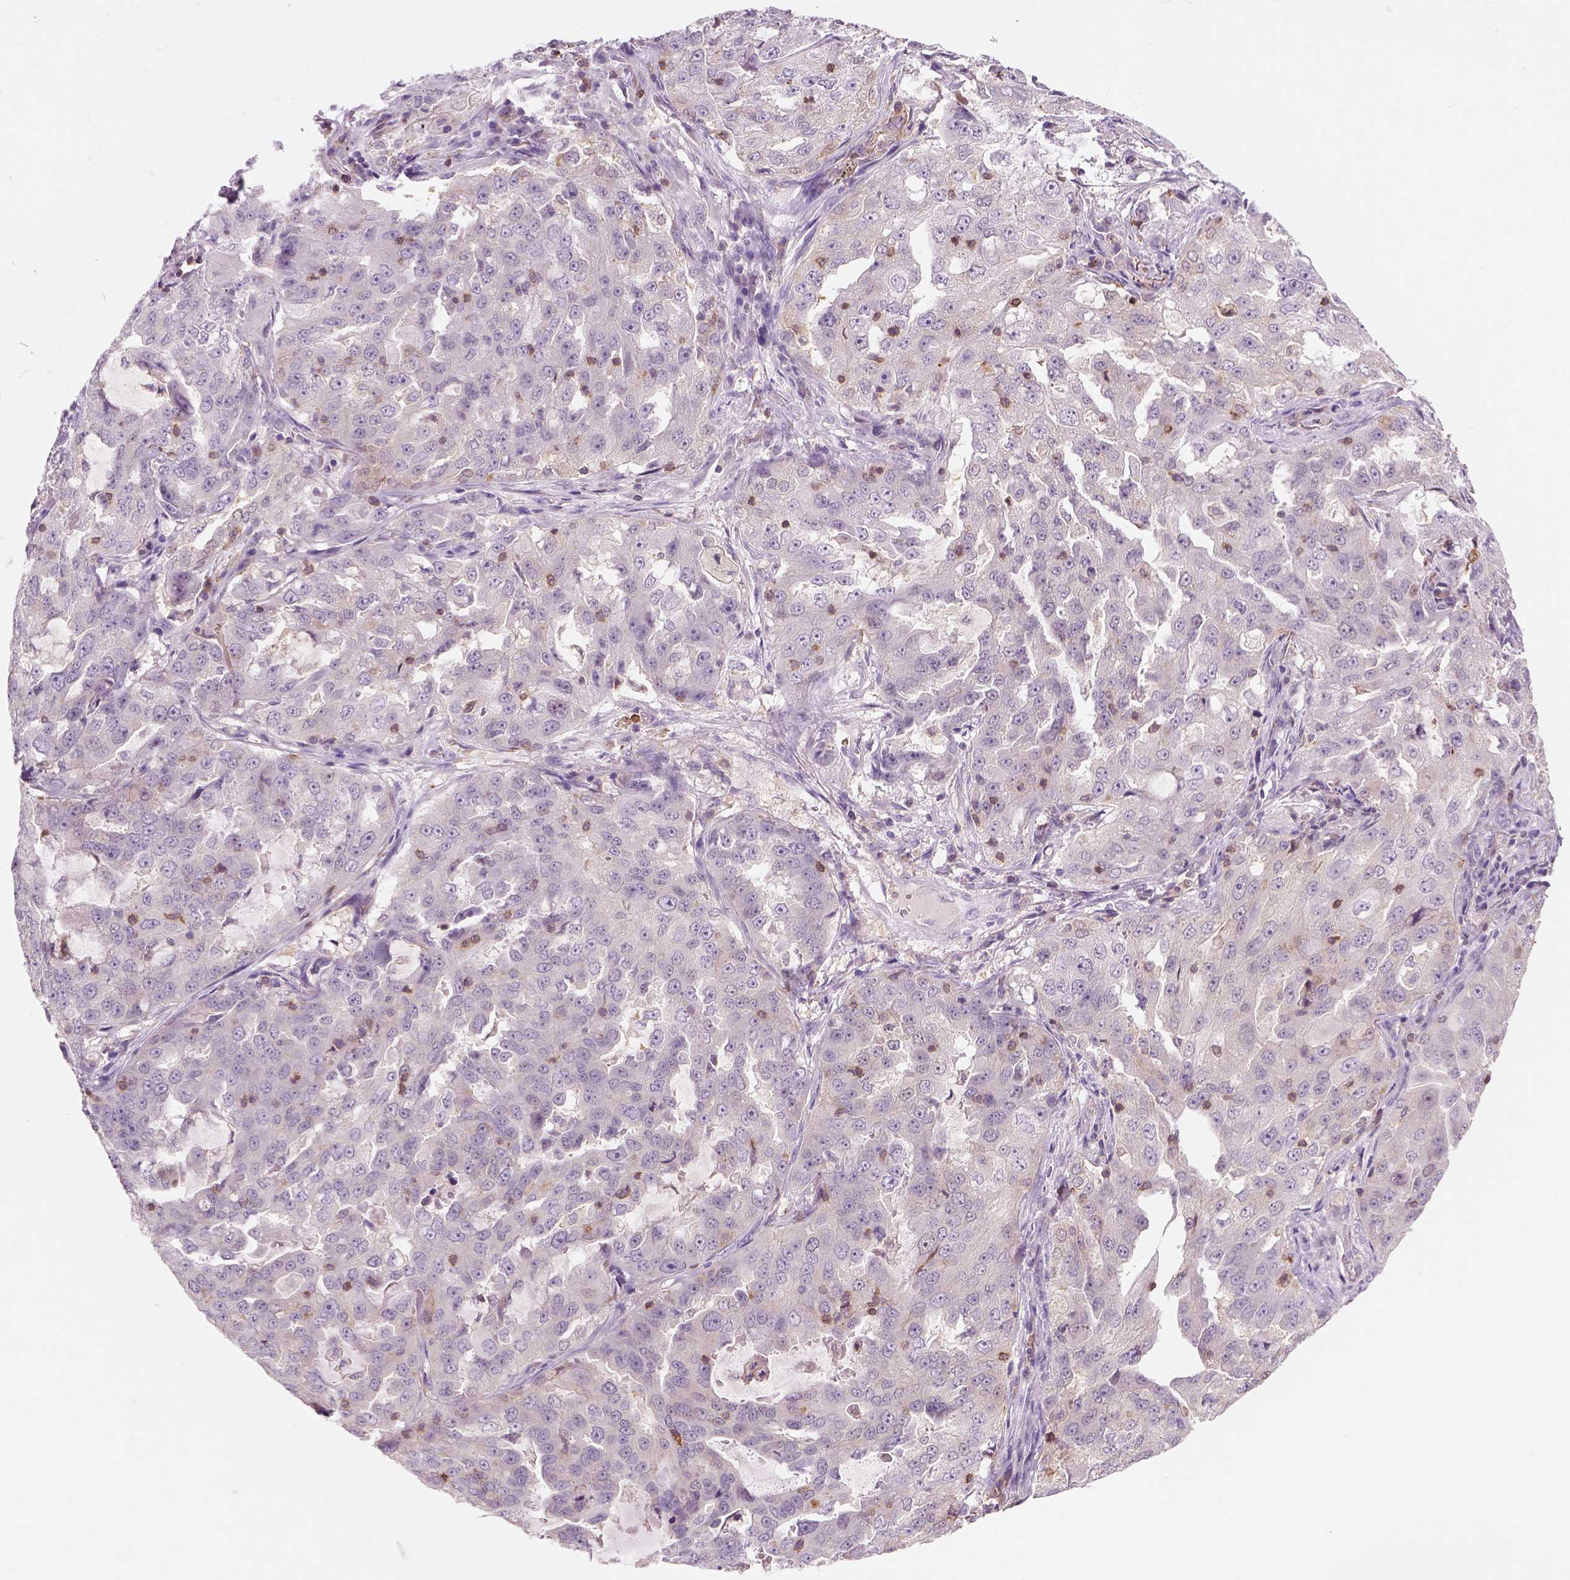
{"staining": {"intensity": "negative", "quantity": "none", "location": "none"}, "tissue": "lung cancer", "cell_type": "Tumor cells", "image_type": "cancer", "snomed": [{"axis": "morphology", "description": "Adenocarcinoma, NOS"}, {"axis": "topography", "description": "Lung"}], "caption": "DAB (3,3'-diaminobenzidine) immunohistochemical staining of lung adenocarcinoma shows no significant expression in tumor cells. The staining is performed using DAB (3,3'-diaminobenzidine) brown chromogen with nuclei counter-stained in using hematoxylin.", "gene": "GOT1", "patient": {"sex": "female", "age": 61}}